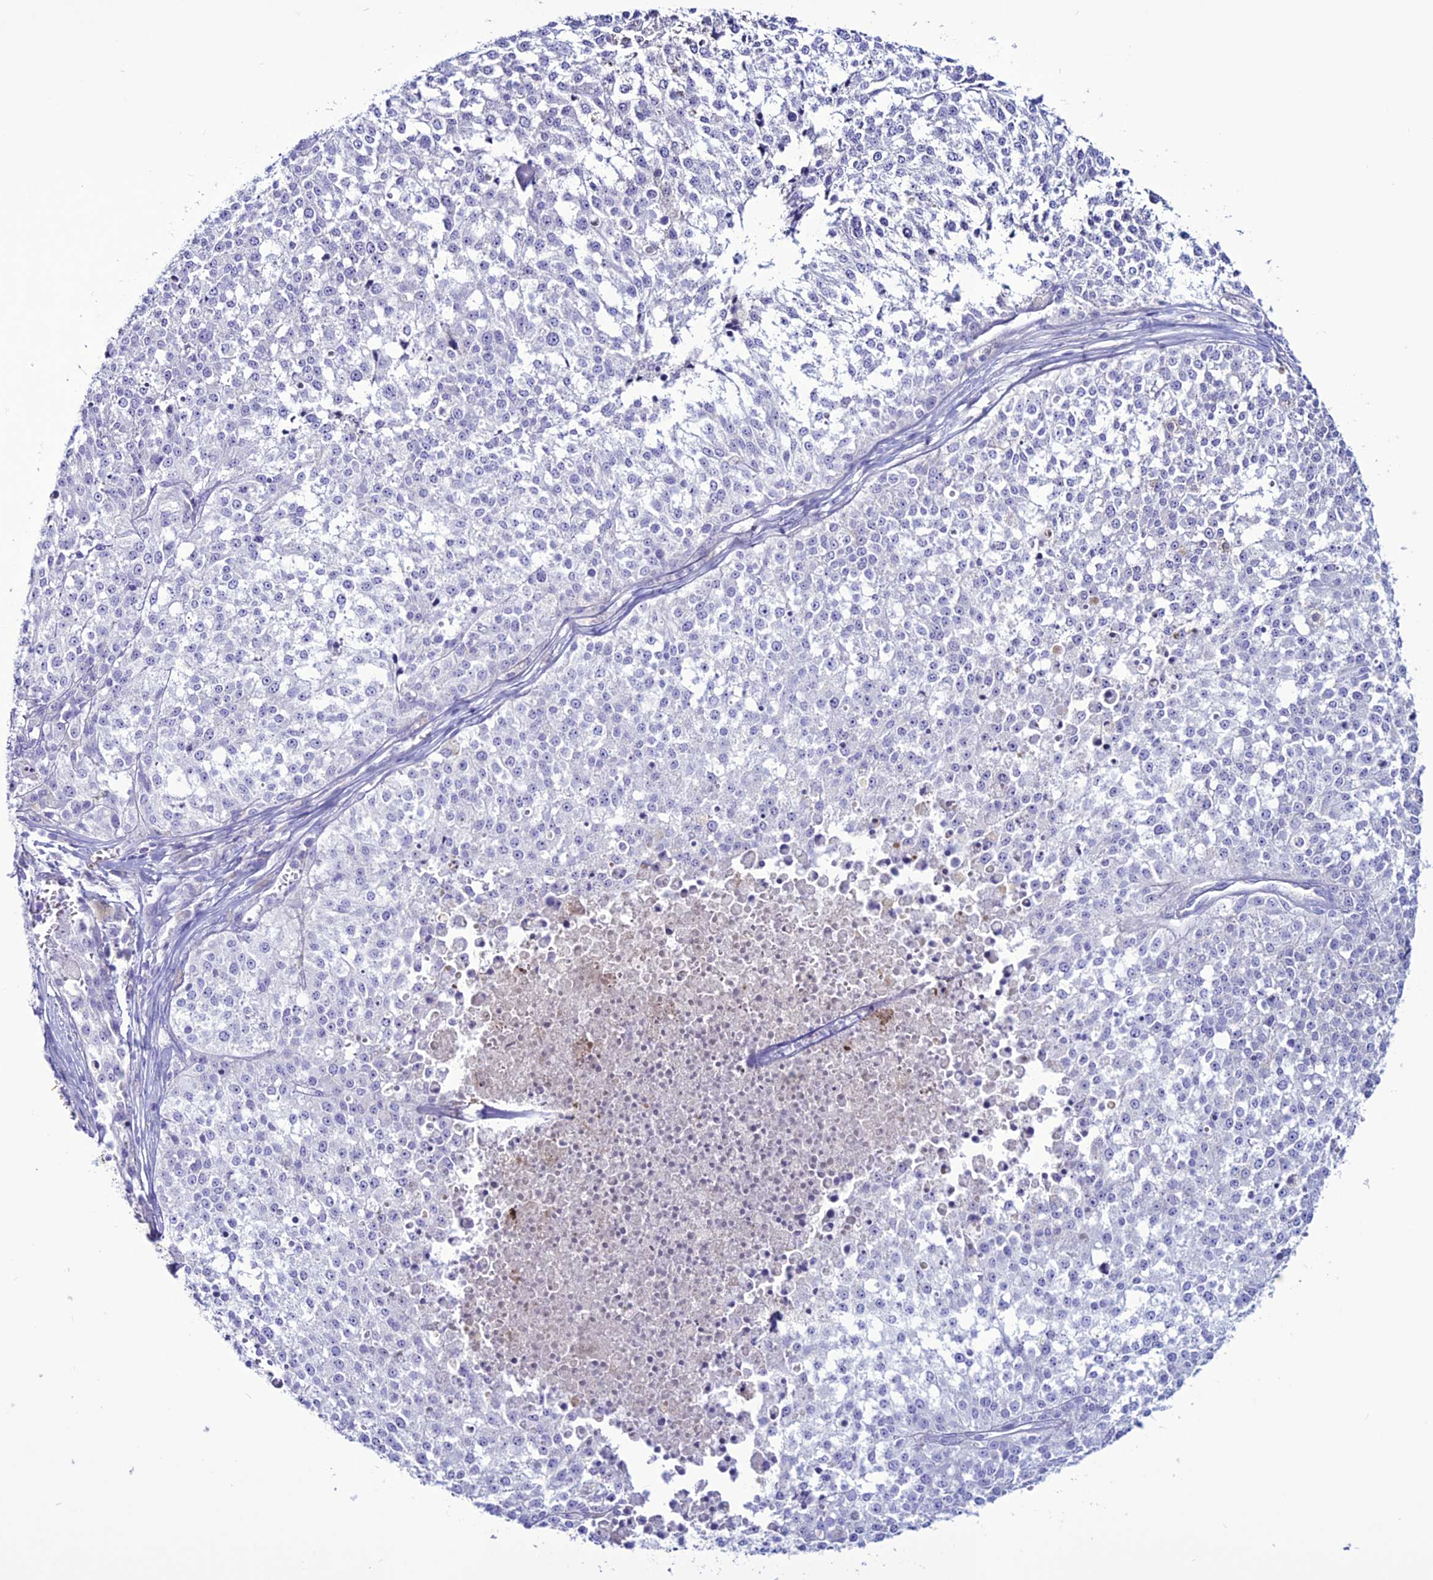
{"staining": {"intensity": "negative", "quantity": "none", "location": "none"}, "tissue": "melanoma", "cell_type": "Tumor cells", "image_type": "cancer", "snomed": [{"axis": "morphology", "description": "Malignant melanoma, NOS"}, {"axis": "topography", "description": "Skin"}], "caption": "Malignant melanoma stained for a protein using immunohistochemistry demonstrates no expression tumor cells.", "gene": "CLEC2L", "patient": {"sex": "female", "age": 64}}